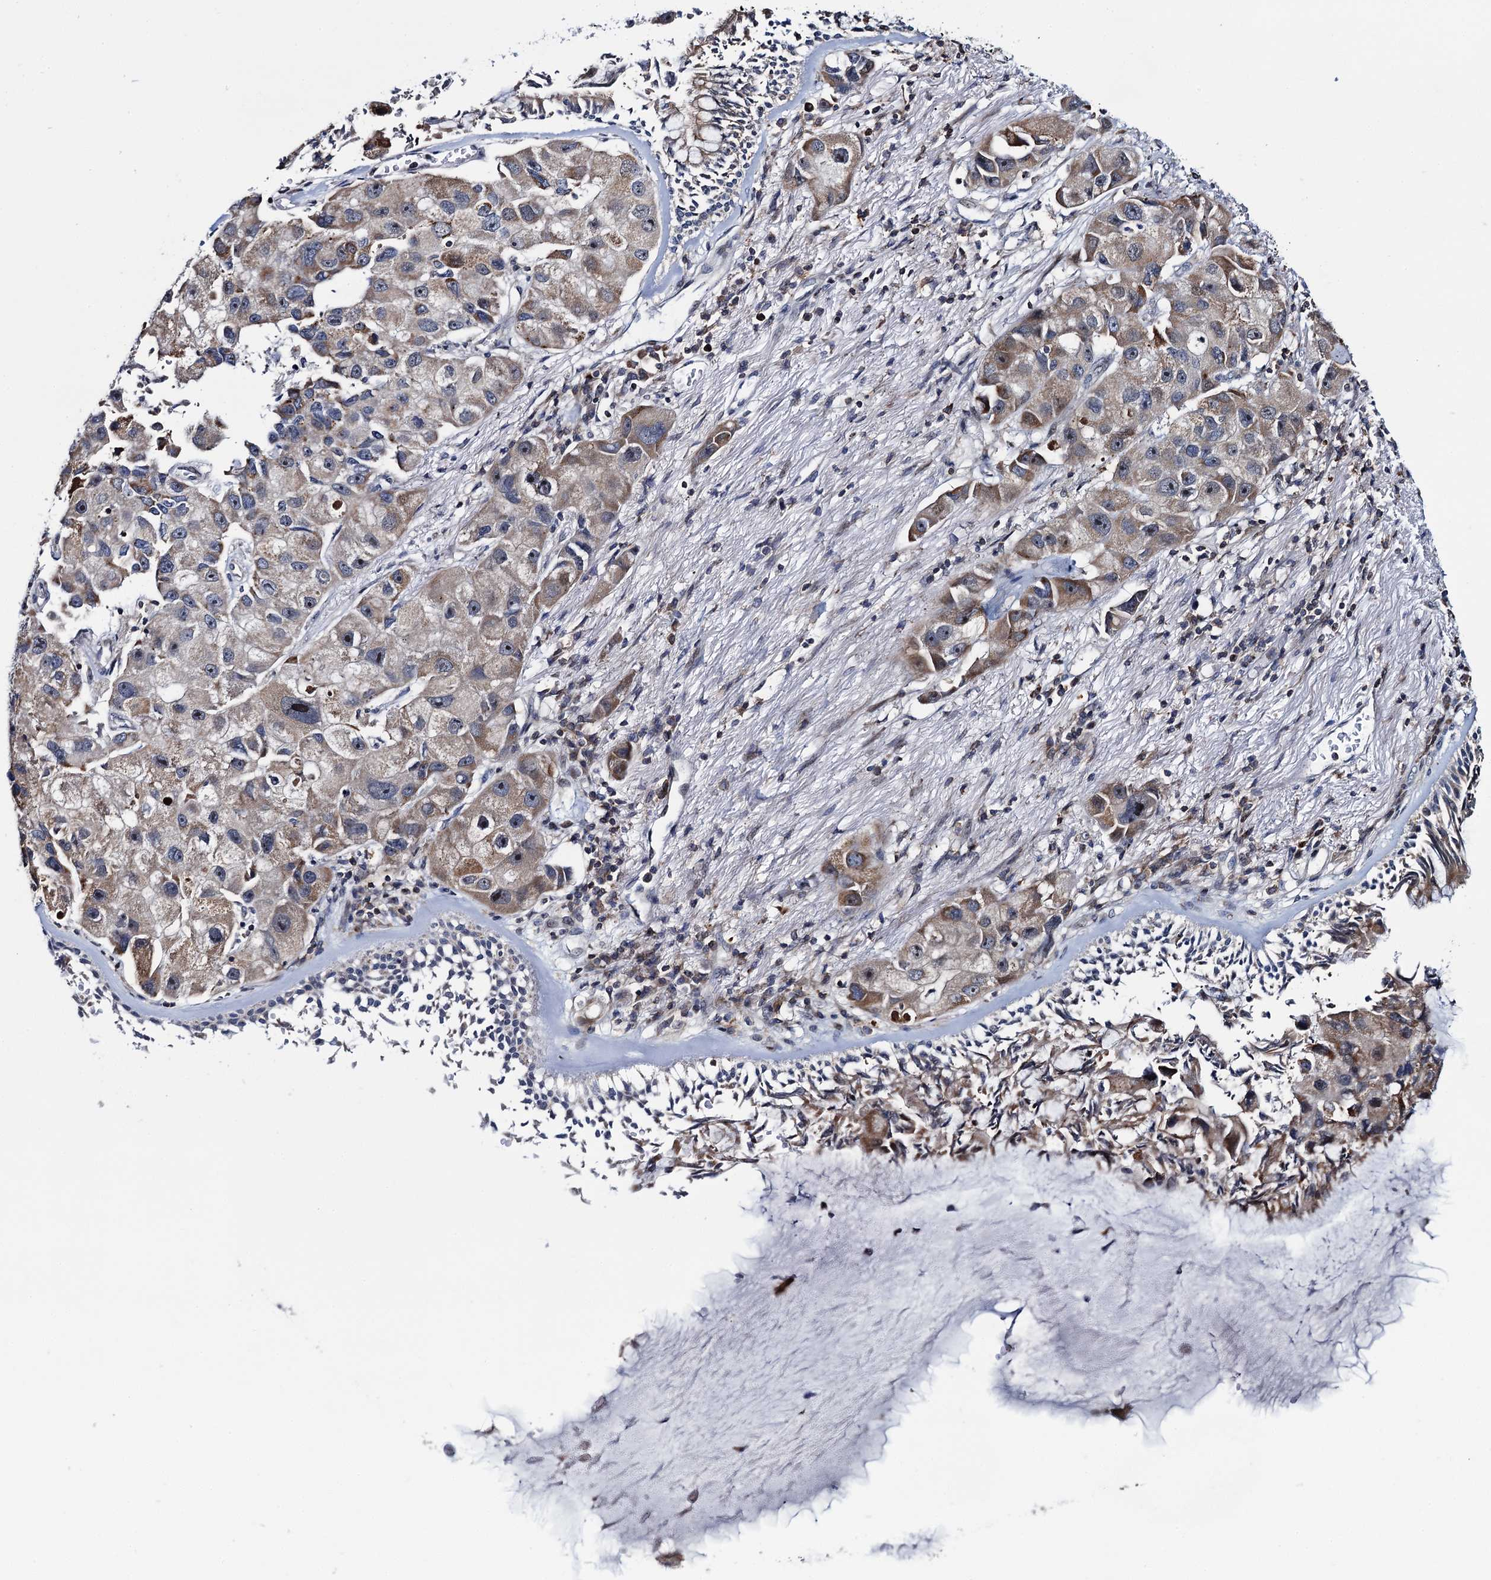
{"staining": {"intensity": "weak", "quantity": "25%-75%", "location": "cytoplasmic/membranous"}, "tissue": "lung cancer", "cell_type": "Tumor cells", "image_type": "cancer", "snomed": [{"axis": "morphology", "description": "Adenocarcinoma, NOS"}, {"axis": "topography", "description": "Lung"}], "caption": "This micrograph displays immunohistochemistry staining of adenocarcinoma (lung), with low weak cytoplasmic/membranous staining in about 25%-75% of tumor cells.", "gene": "CCDC102A", "patient": {"sex": "female", "age": 54}}